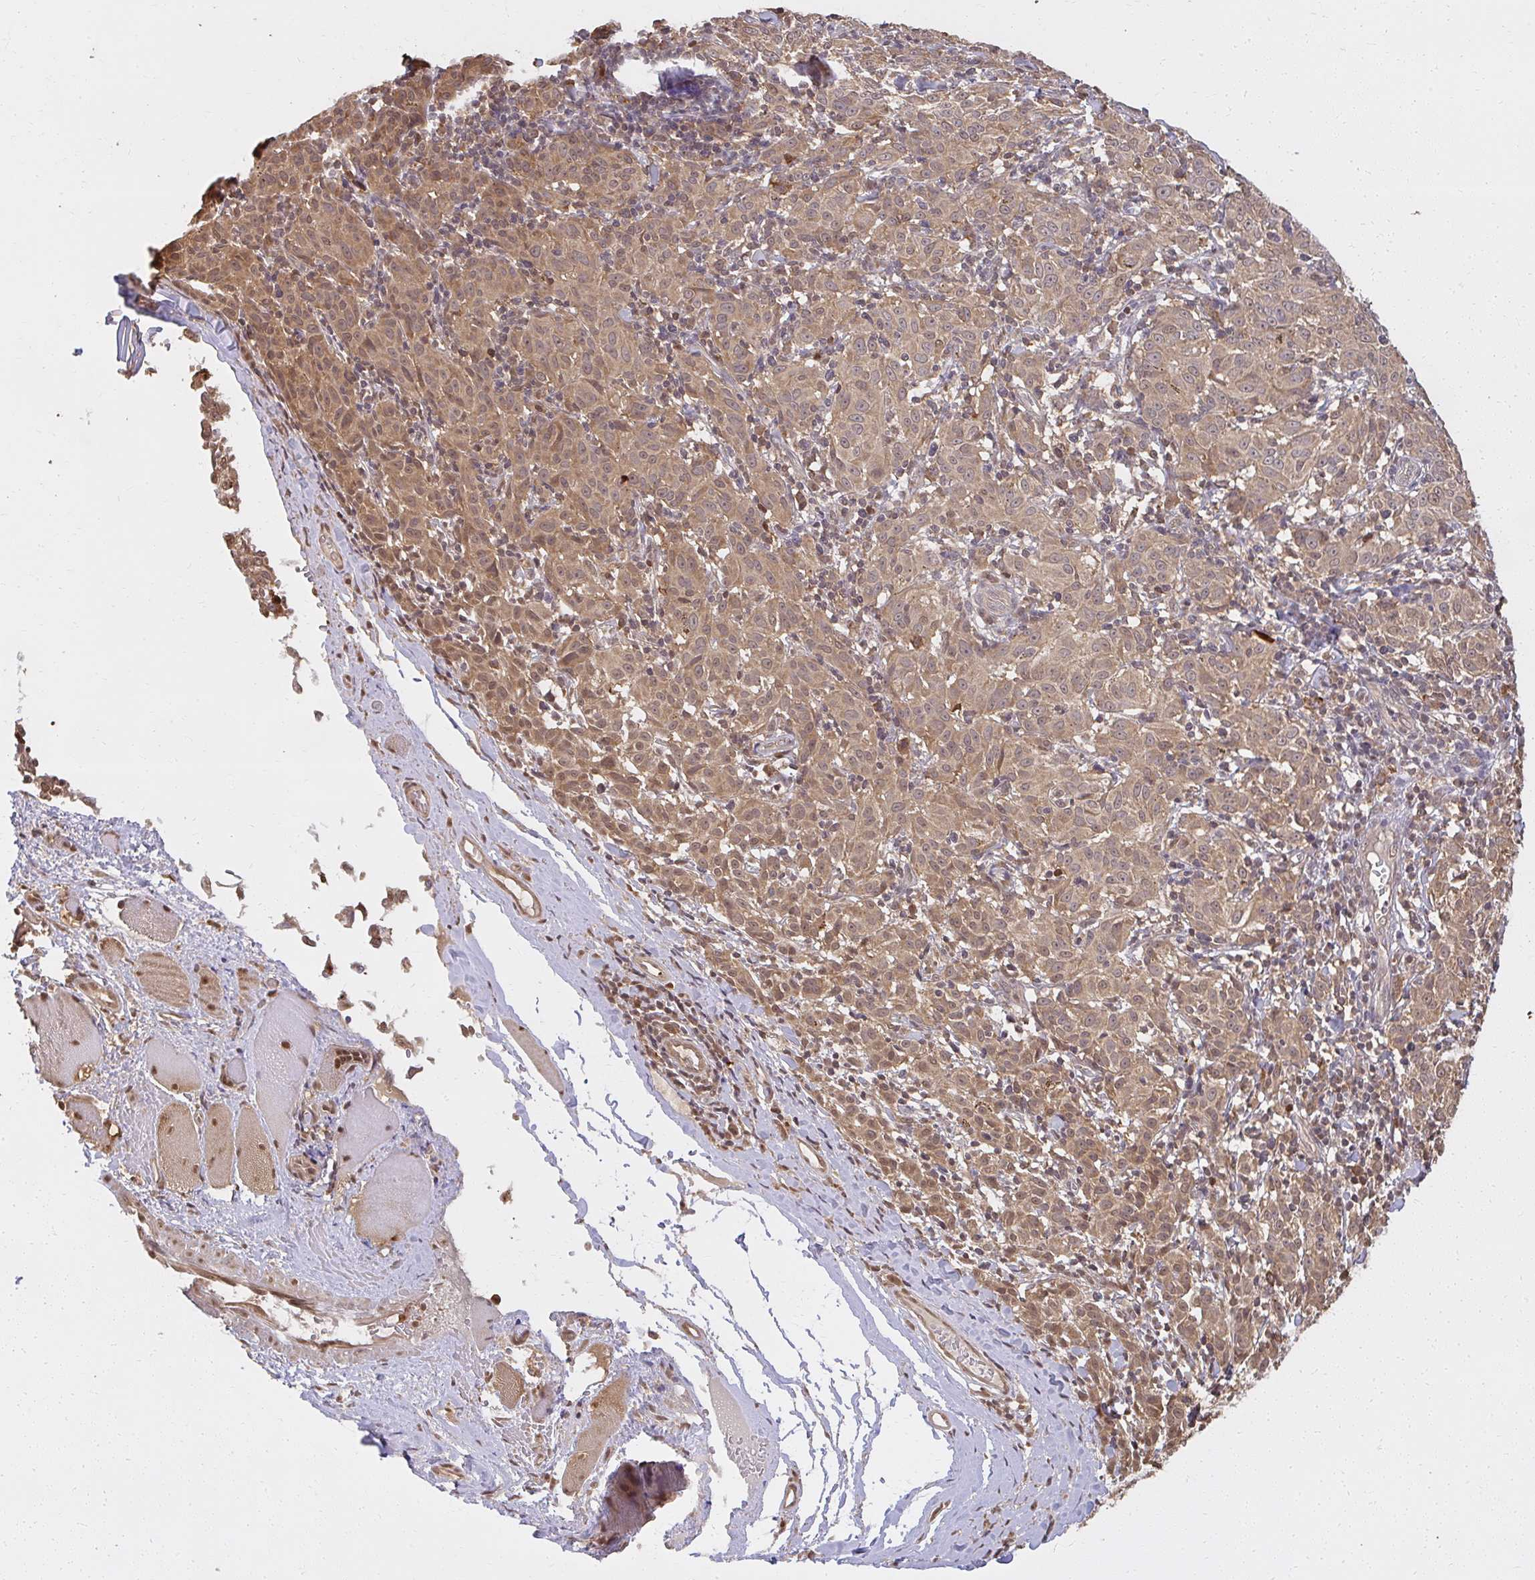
{"staining": {"intensity": "moderate", "quantity": ">75%", "location": "cytoplasmic/membranous"}, "tissue": "melanoma", "cell_type": "Tumor cells", "image_type": "cancer", "snomed": [{"axis": "morphology", "description": "Malignant melanoma, NOS"}, {"axis": "topography", "description": "Skin"}], "caption": "Approximately >75% of tumor cells in melanoma show moderate cytoplasmic/membranous protein expression as visualized by brown immunohistochemical staining.", "gene": "LARS2", "patient": {"sex": "female", "age": 72}}